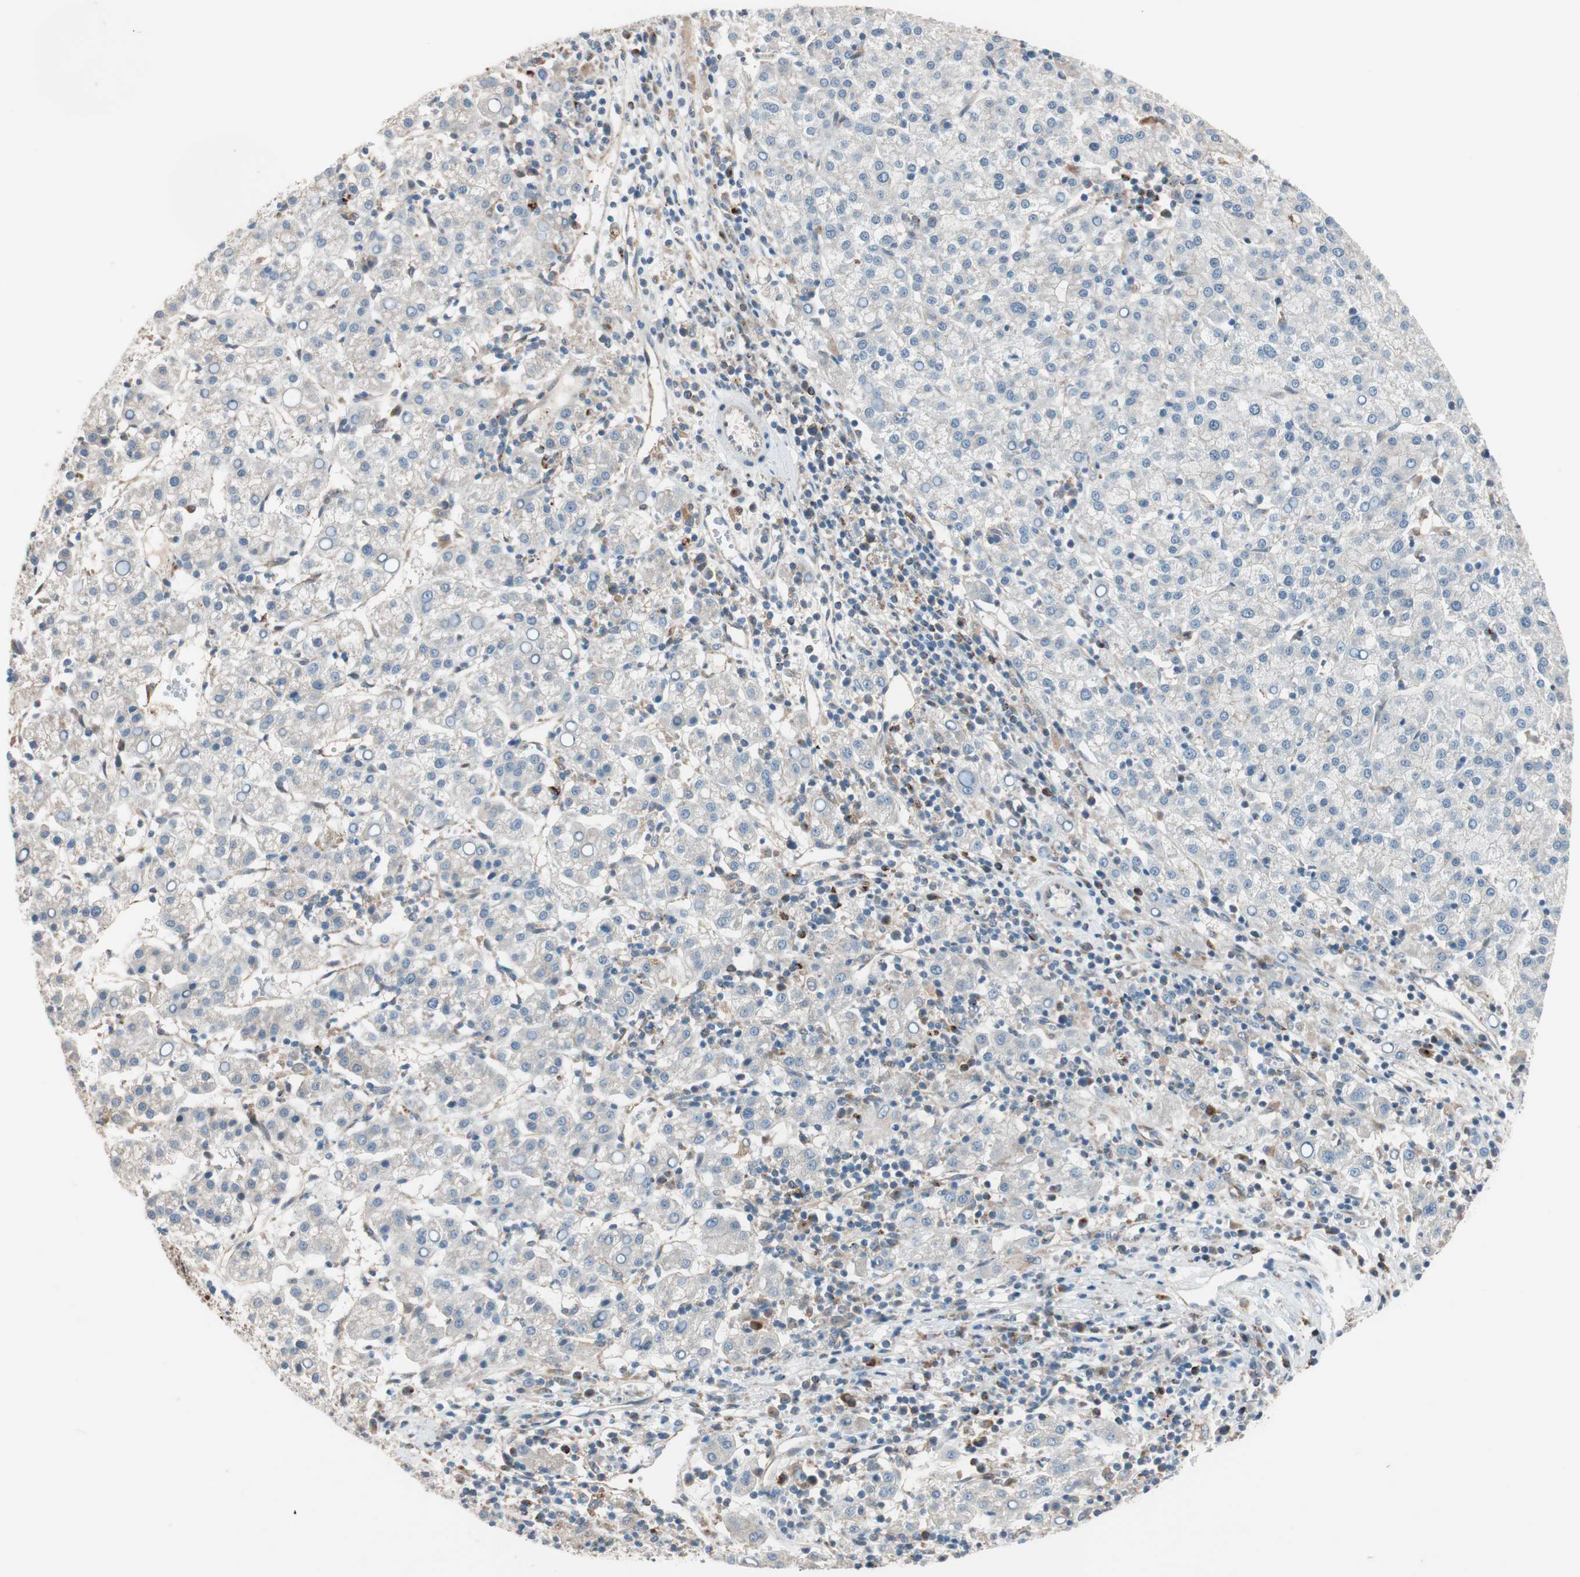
{"staining": {"intensity": "negative", "quantity": "none", "location": "none"}, "tissue": "liver cancer", "cell_type": "Tumor cells", "image_type": "cancer", "snomed": [{"axis": "morphology", "description": "Carcinoma, Hepatocellular, NOS"}, {"axis": "topography", "description": "Liver"}], "caption": "High magnification brightfield microscopy of liver cancer (hepatocellular carcinoma) stained with DAB (3,3'-diaminobenzidine) (brown) and counterstained with hematoxylin (blue): tumor cells show no significant positivity.", "gene": "PIK3R3", "patient": {"sex": "female", "age": 58}}